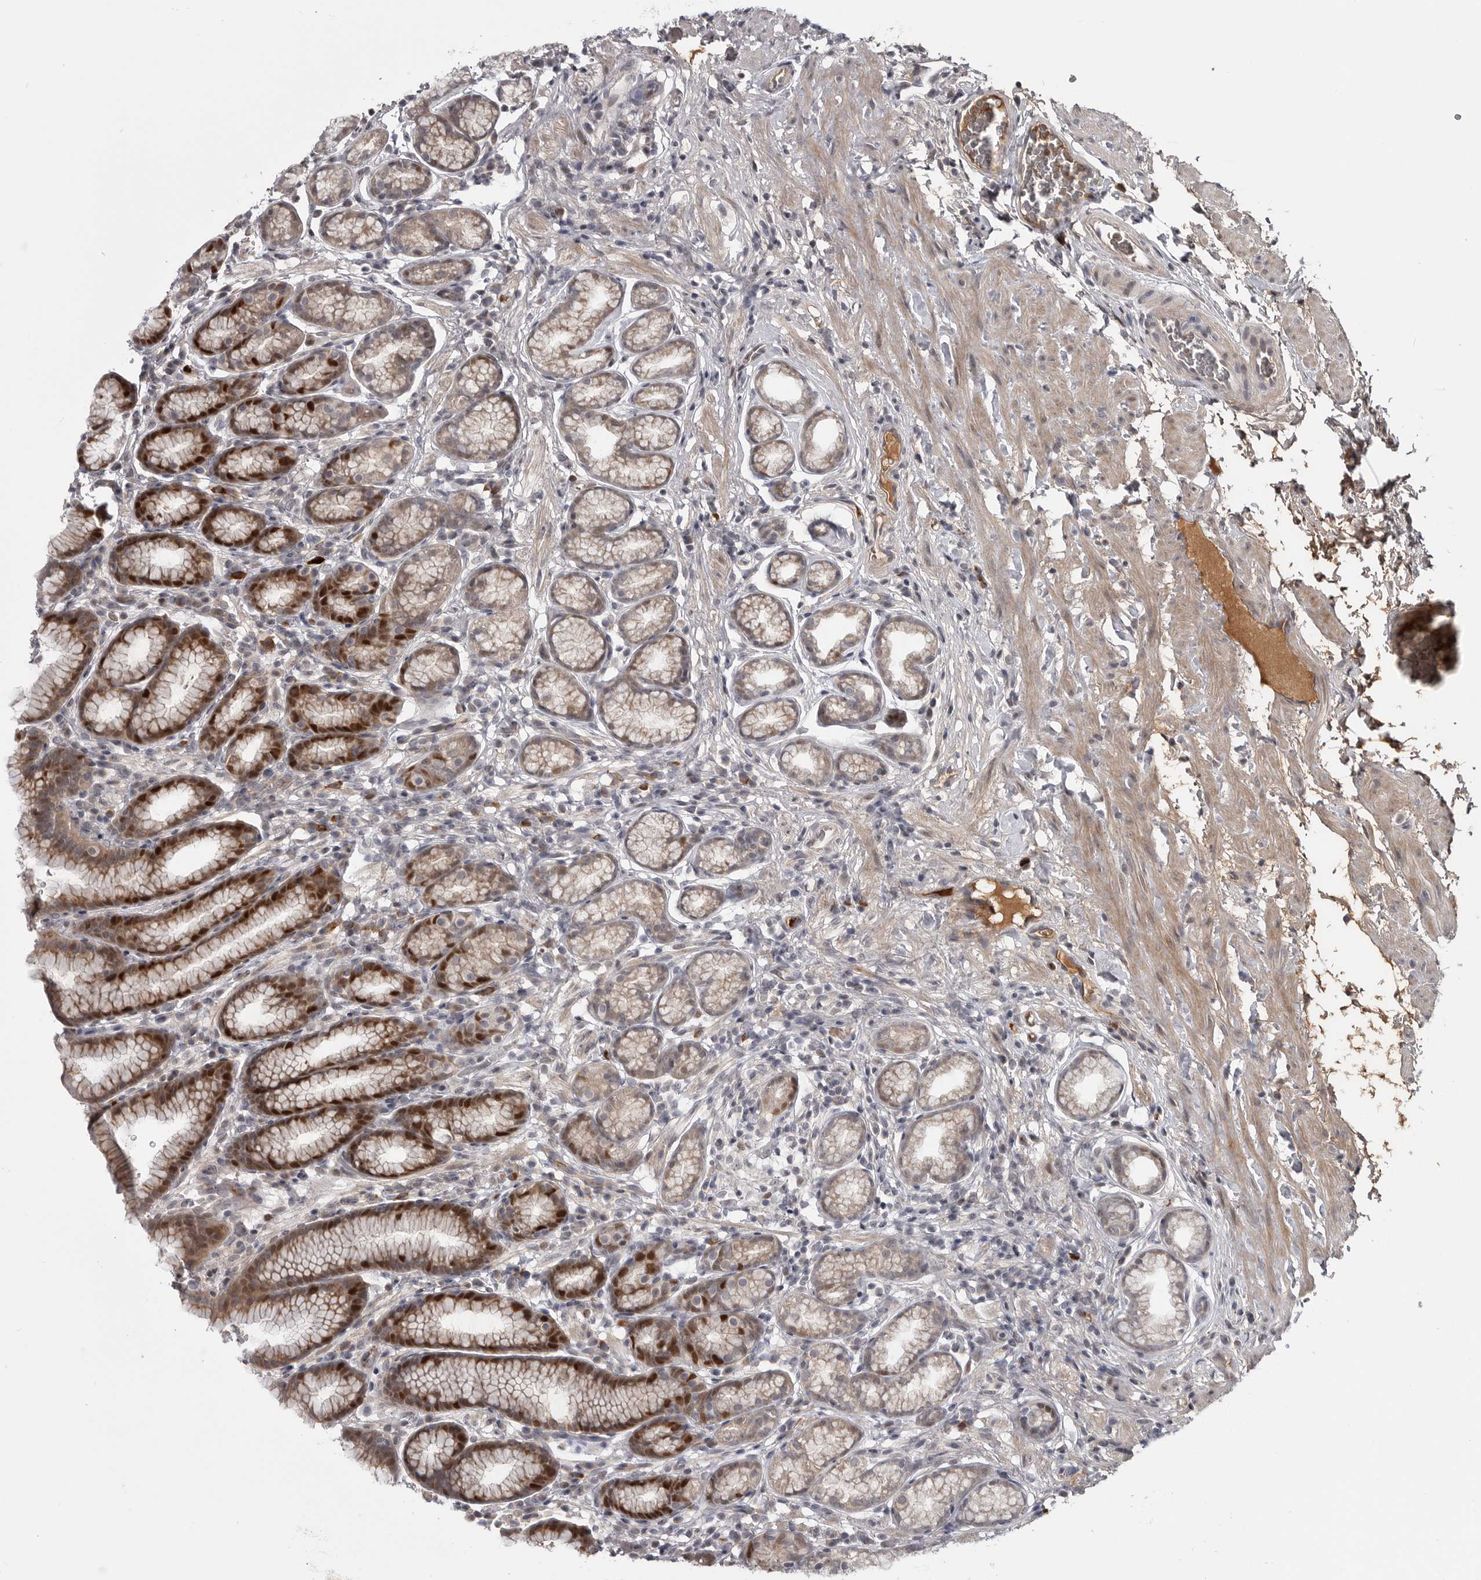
{"staining": {"intensity": "moderate", "quantity": "25%-75%", "location": "cytoplasmic/membranous,nuclear"}, "tissue": "stomach", "cell_type": "Glandular cells", "image_type": "normal", "snomed": [{"axis": "morphology", "description": "Normal tissue, NOS"}, {"axis": "topography", "description": "Stomach"}], "caption": "High-power microscopy captured an IHC micrograph of benign stomach, revealing moderate cytoplasmic/membranous,nuclear expression in approximately 25%-75% of glandular cells.", "gene": "ZNF277", "patient": {"sex": "male", "age": 42}}